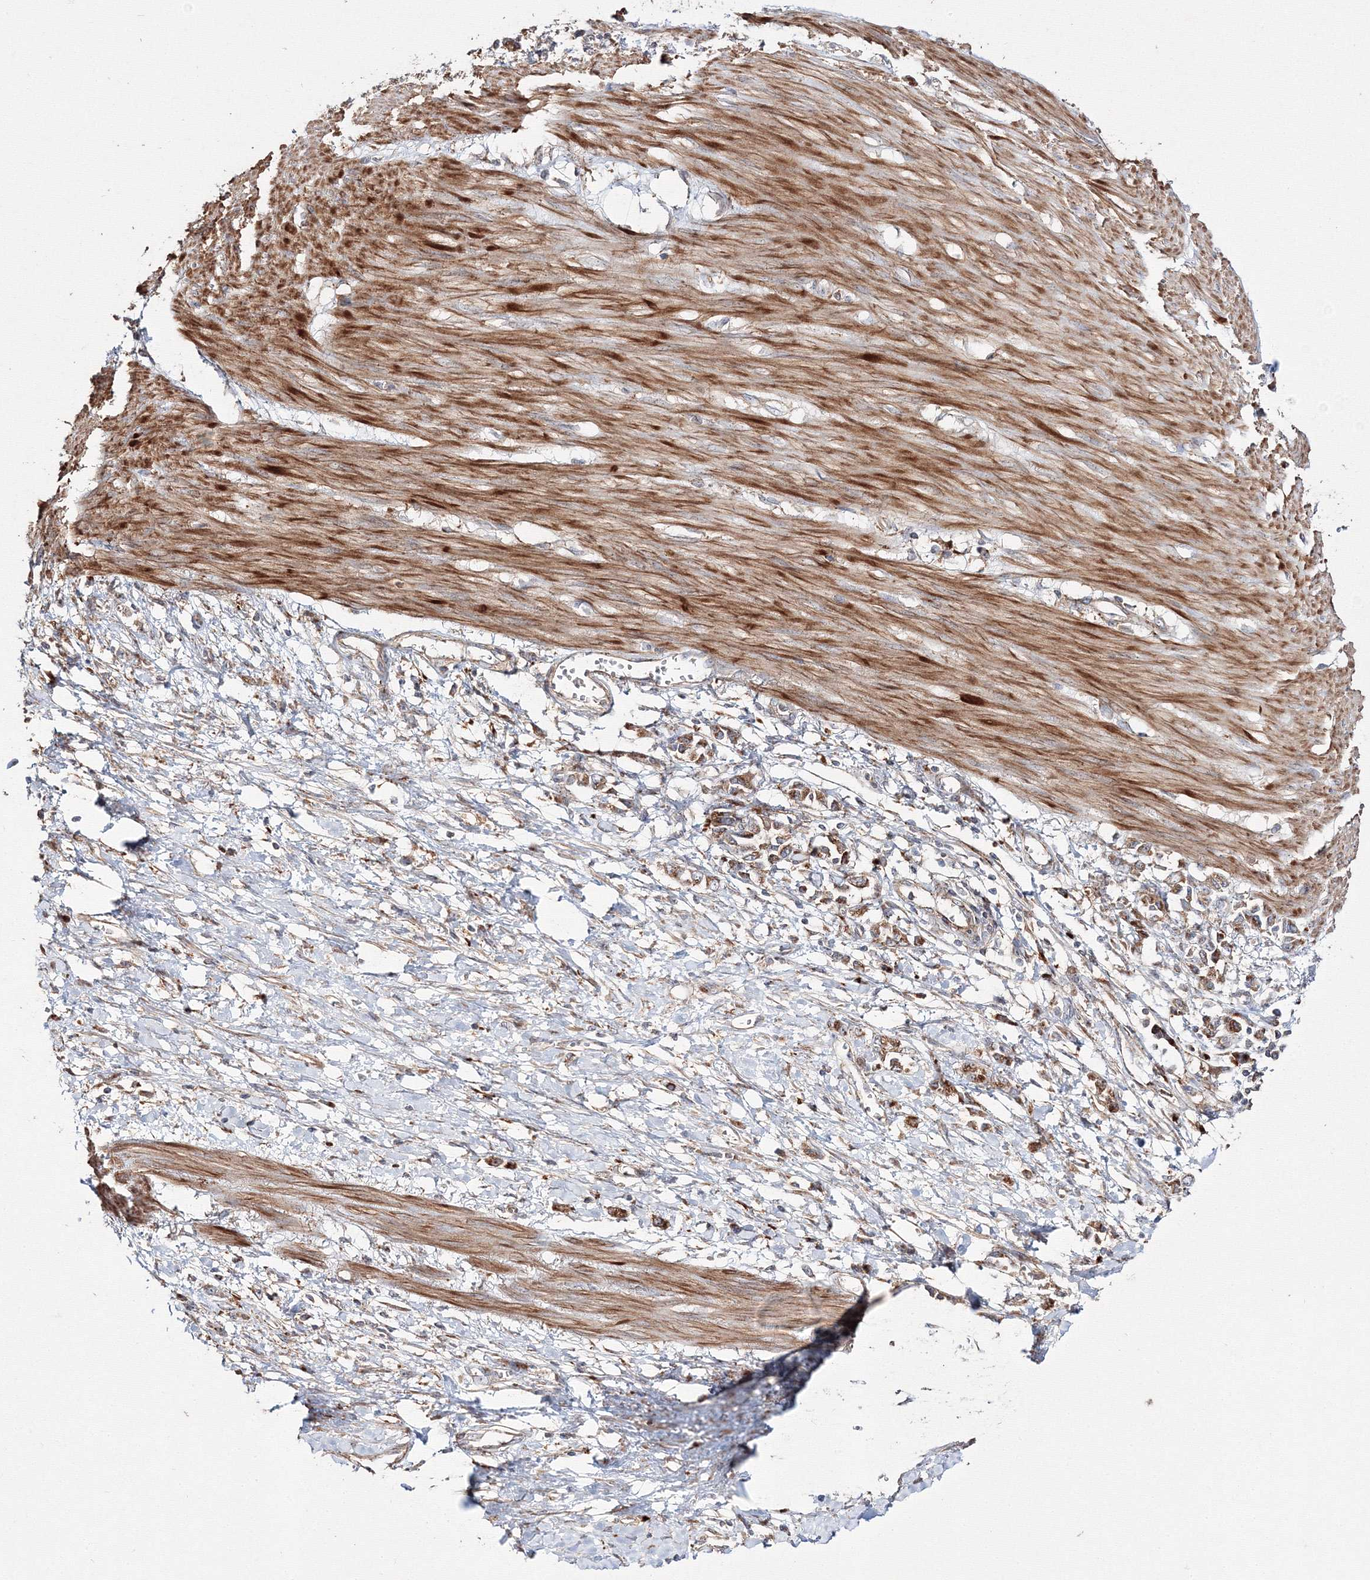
{"staining": {"intensity": "moderate", "quantity": ">75%", "location": "cytoplasmic/membranous"}, "tissue": "stomach cancer", "cell_type": "Tumor cells", "image_type": "cancer", "snomed": [{"axis": "morphology", "description": "Adenocarcinoma, NOS"}, {"axis": "topography", "description": "Stomach"}], "caption": "Immunohistochemistry image of human stomach cancer stained for a protein (brown), which displays medium levels of moderate cytoplasmic/membranous positivity in about >75% of tumor cells.", "gene": "DDO", "patient": {"sex": "female", "age": 76}}